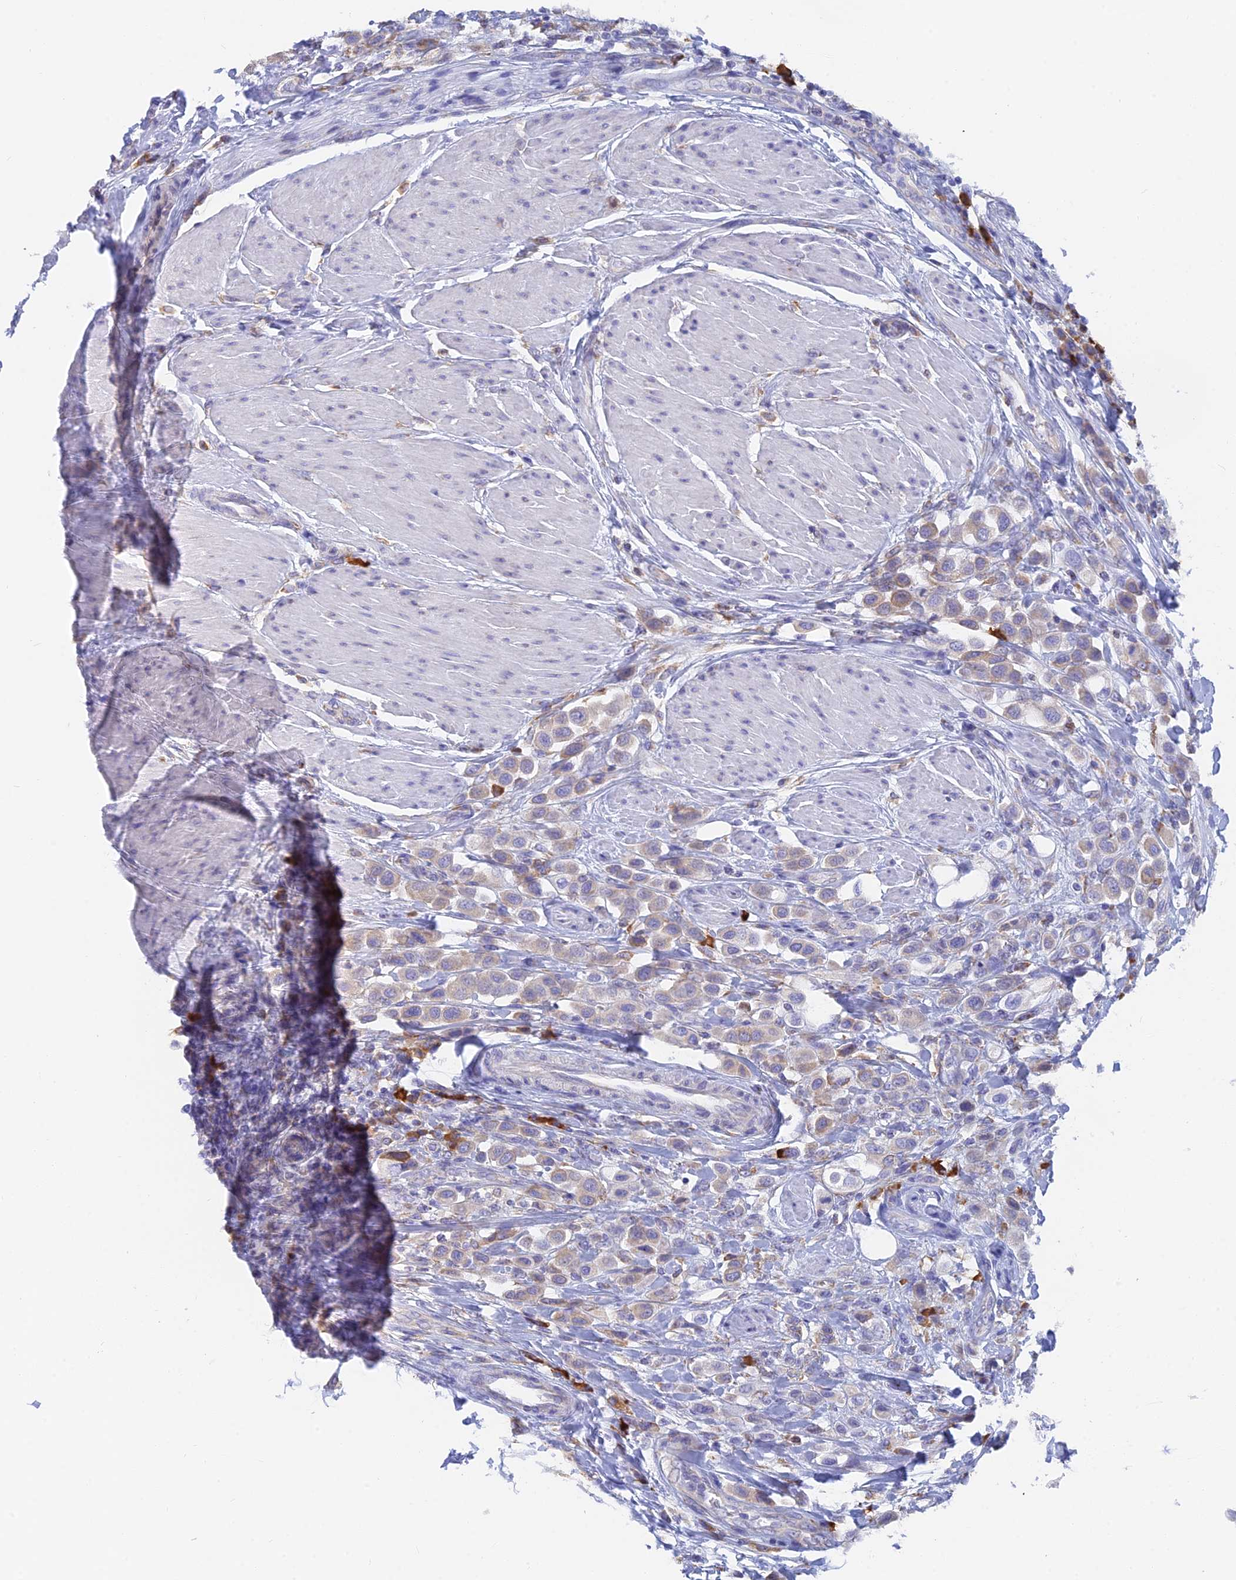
{"staining": {"intensity": "moderate", "quantity": "<25%", "location": "cytoplasmic/membranous"}, "tissue": "urothelial cancer", "cell_type": "Tumor cells", "image_type": "cancer", "snomed": [{"axis": "morphology", "description": "Urothelial carcinoma, High grade"}, {"axis": "topography", "description": "Urinary bladder"}], "caption": "Brown immunohistochemical staining in urothelial cancer shows moderate cytoplasmic/membranous staining in about <25% of tumor cells. (Stains: DAB in brown, nuclei in blue, Microscopy: brightfield microscopy at high magnification).", "gene": "WDR35", "patient": {"sex": "male", "age": 50}}